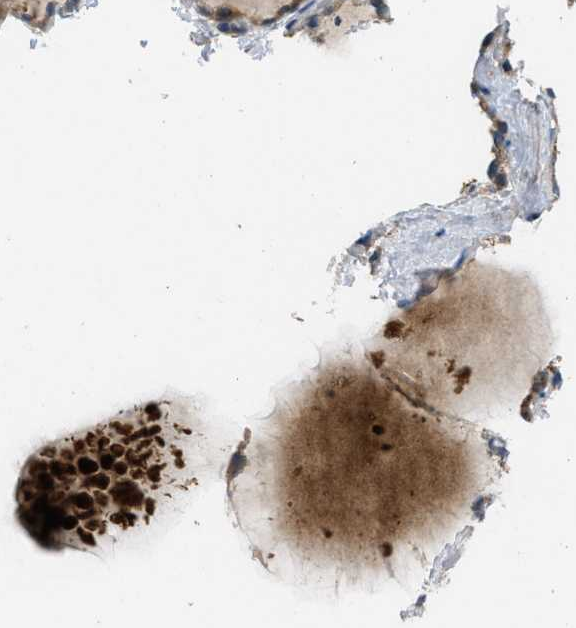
{"staining": {"intensity": "moderate", "quantity": ">75%", "location": "cytoplasmic/membranous"}, "tissue": "thyroid gland", "cell_type": "Glandular cells", "image_type": "normal", "snomed": [{"axis": "morphology", "description": "Normal tissue, NOS"}, {"axis": "topography", "description": "Thyroid gland"}], "caption": "A high-resolution photomicrograph shows immunohistochemistry (IHC) staining of normal thyroid gland, which shows moderate cytoplasmic/membranous positivity in about >75% of glandular cells. The staining was performed using DAB, with brown indicating positive protein expression. Nuclei are stained blue with hematoxylin.", "gene": "ADCY6", "patient": {"sex": "female", "age": 22}}